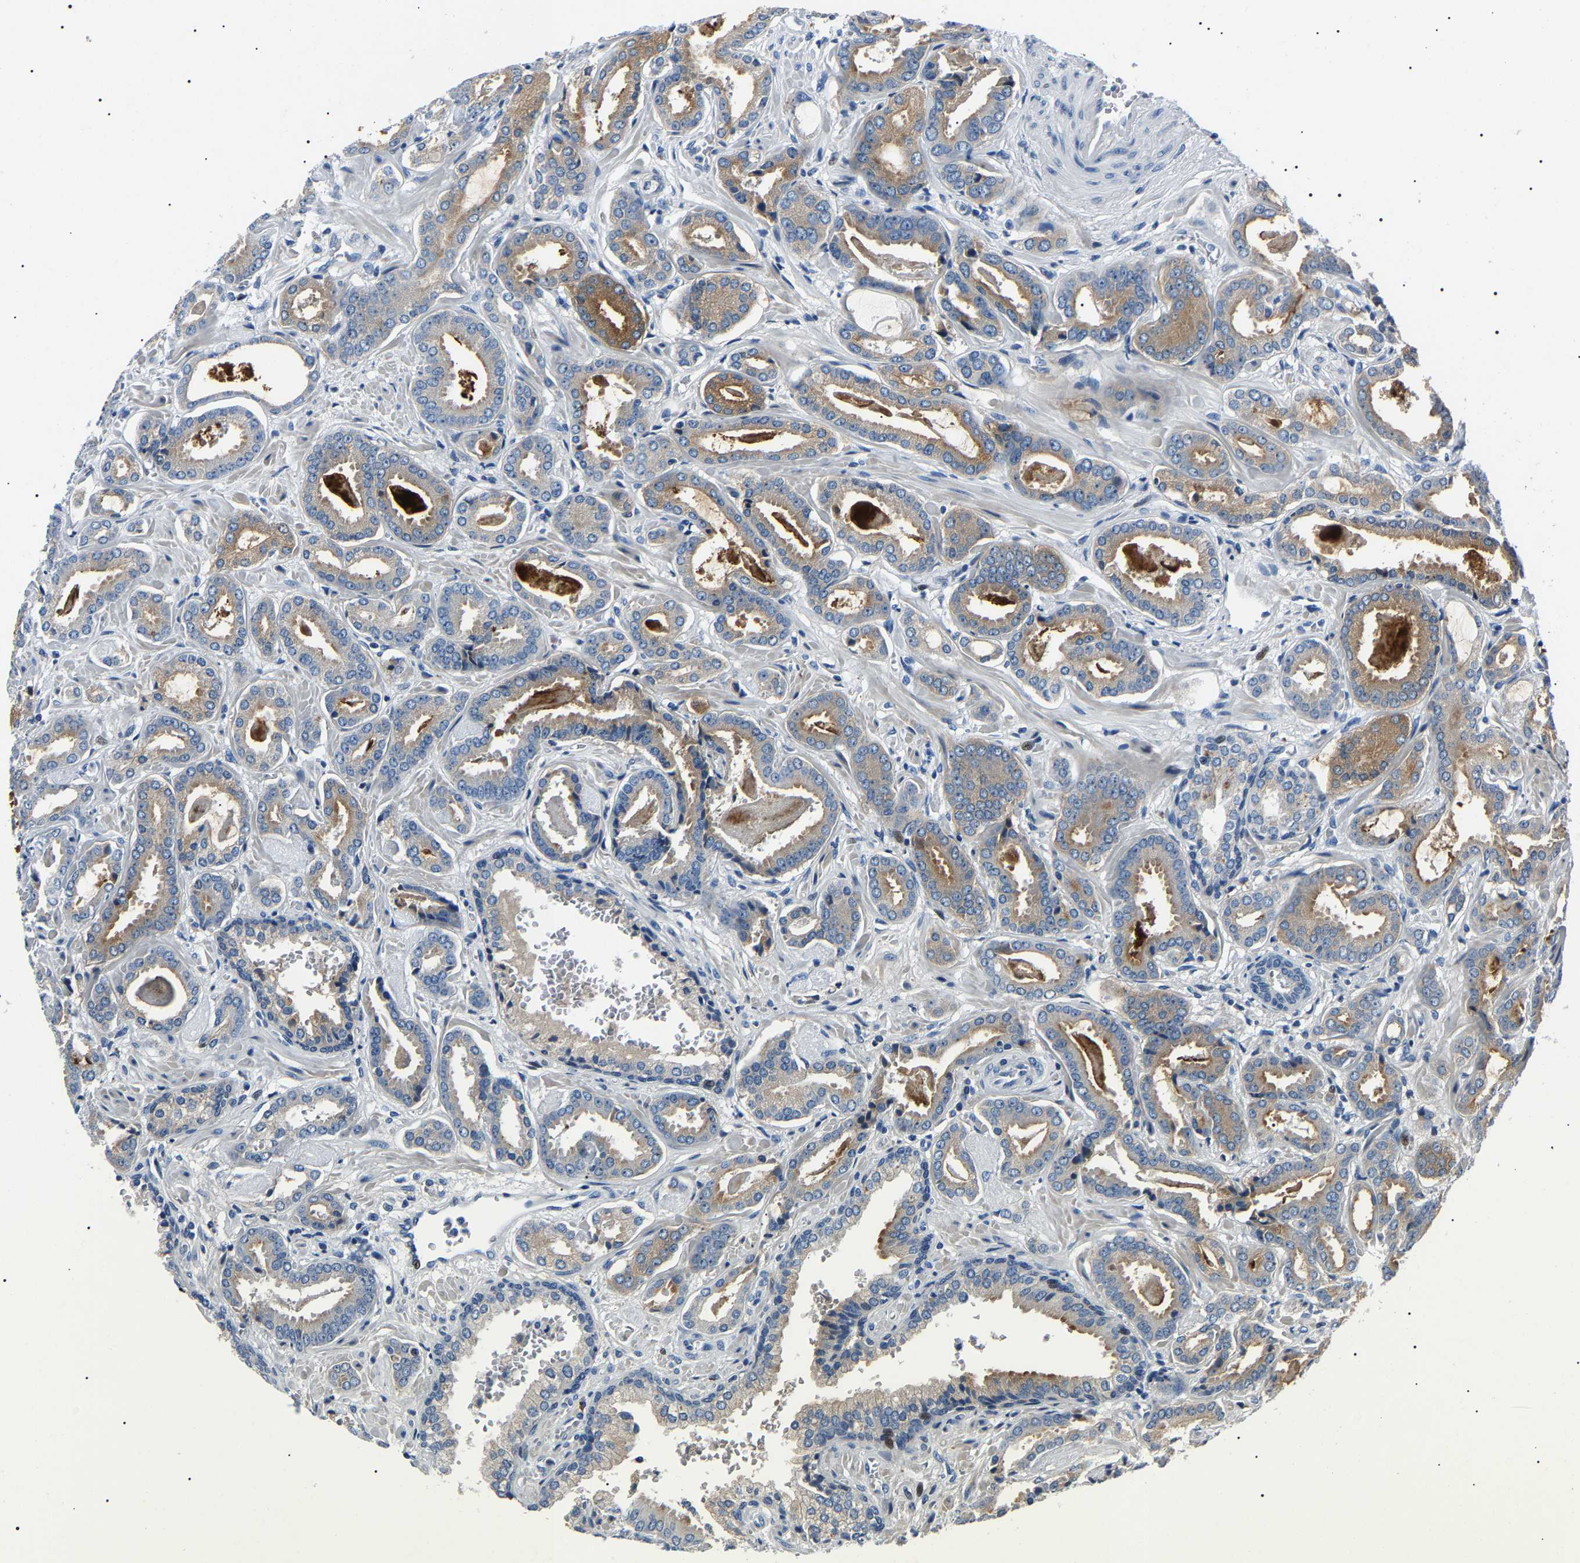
{"staining": {"intensity": "moderate", "quantity": "25%-75%", "location": "cytoplasmic/membranous"}, "tissue": "prostate cancer", "cell_type": "Tumor cells", "image_type": "cancer", "snomed": [{"axis": "morphology", "description": "Adenocarcinoma, Low grade"}, {"axis": "topography", "description": "Prostate"}], "caption": "This is an image of immunohistochemistry staining of prostate adenocarcinoma (low-grade), which shows moderate staining in the cytoplasmic/membranous of tumor cells.", "gene": "KLK15", "patient": {"sex": "male", "age": 53}}